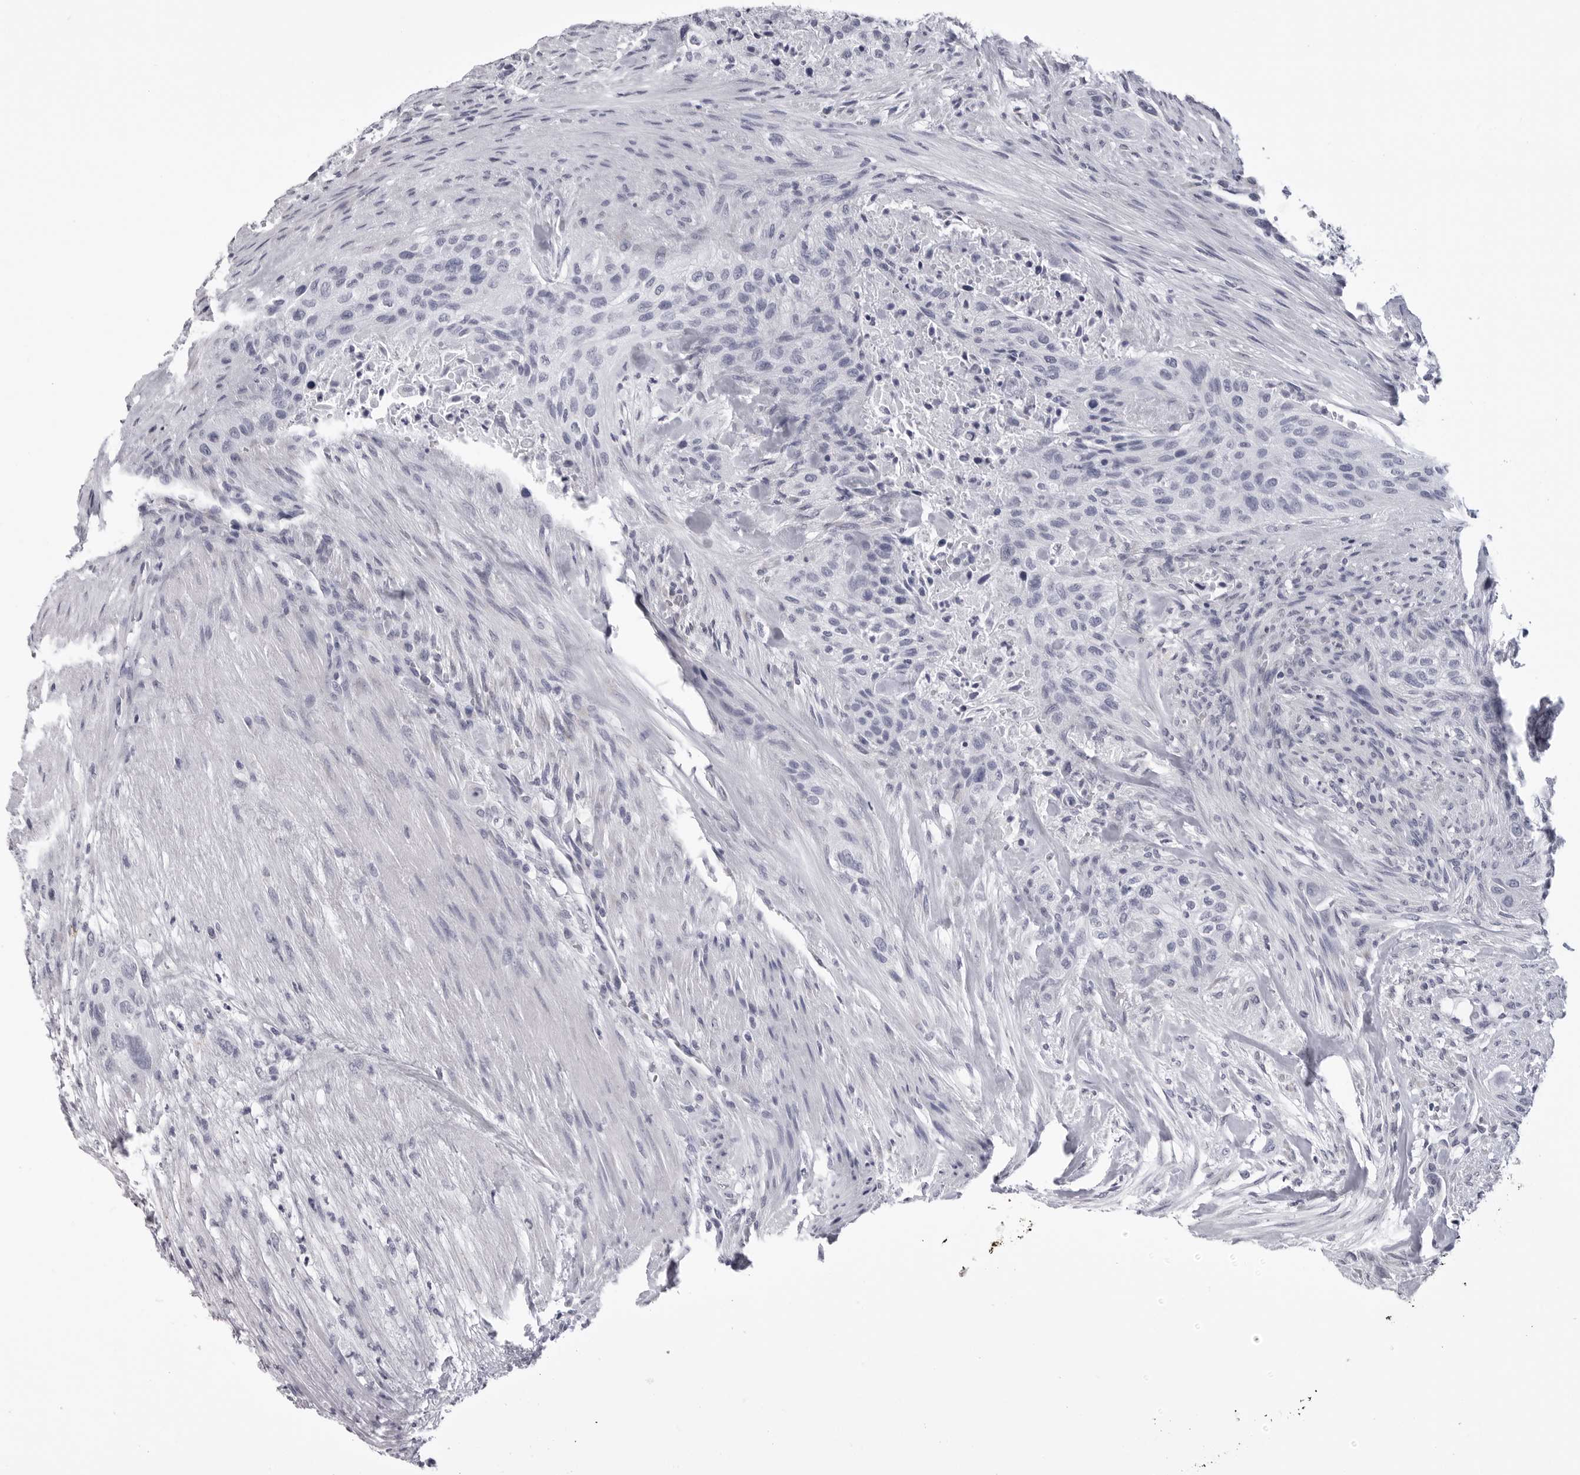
{"staining": {"intensity": "negative", "quantity": "none", "location": "none"}, "tissue": "urothelial cancer", "cell_type": "Tumor cells", "image_type": "cancer", "snomed": [{"axis": "morphology", "description": "Urothelial carcinoma, High grade"}, {"axis": "topography", "description": "Urinary bladder"}], "caption": "Immunohistochemistry photomicrograph of neoplastic tissue: human urothelial carcinoma (high-grade) stained with DAB shows no significant protein staining in tumor cells.", "gene": "LGALS4", "patient": {"sex": "male", "age": 35}}